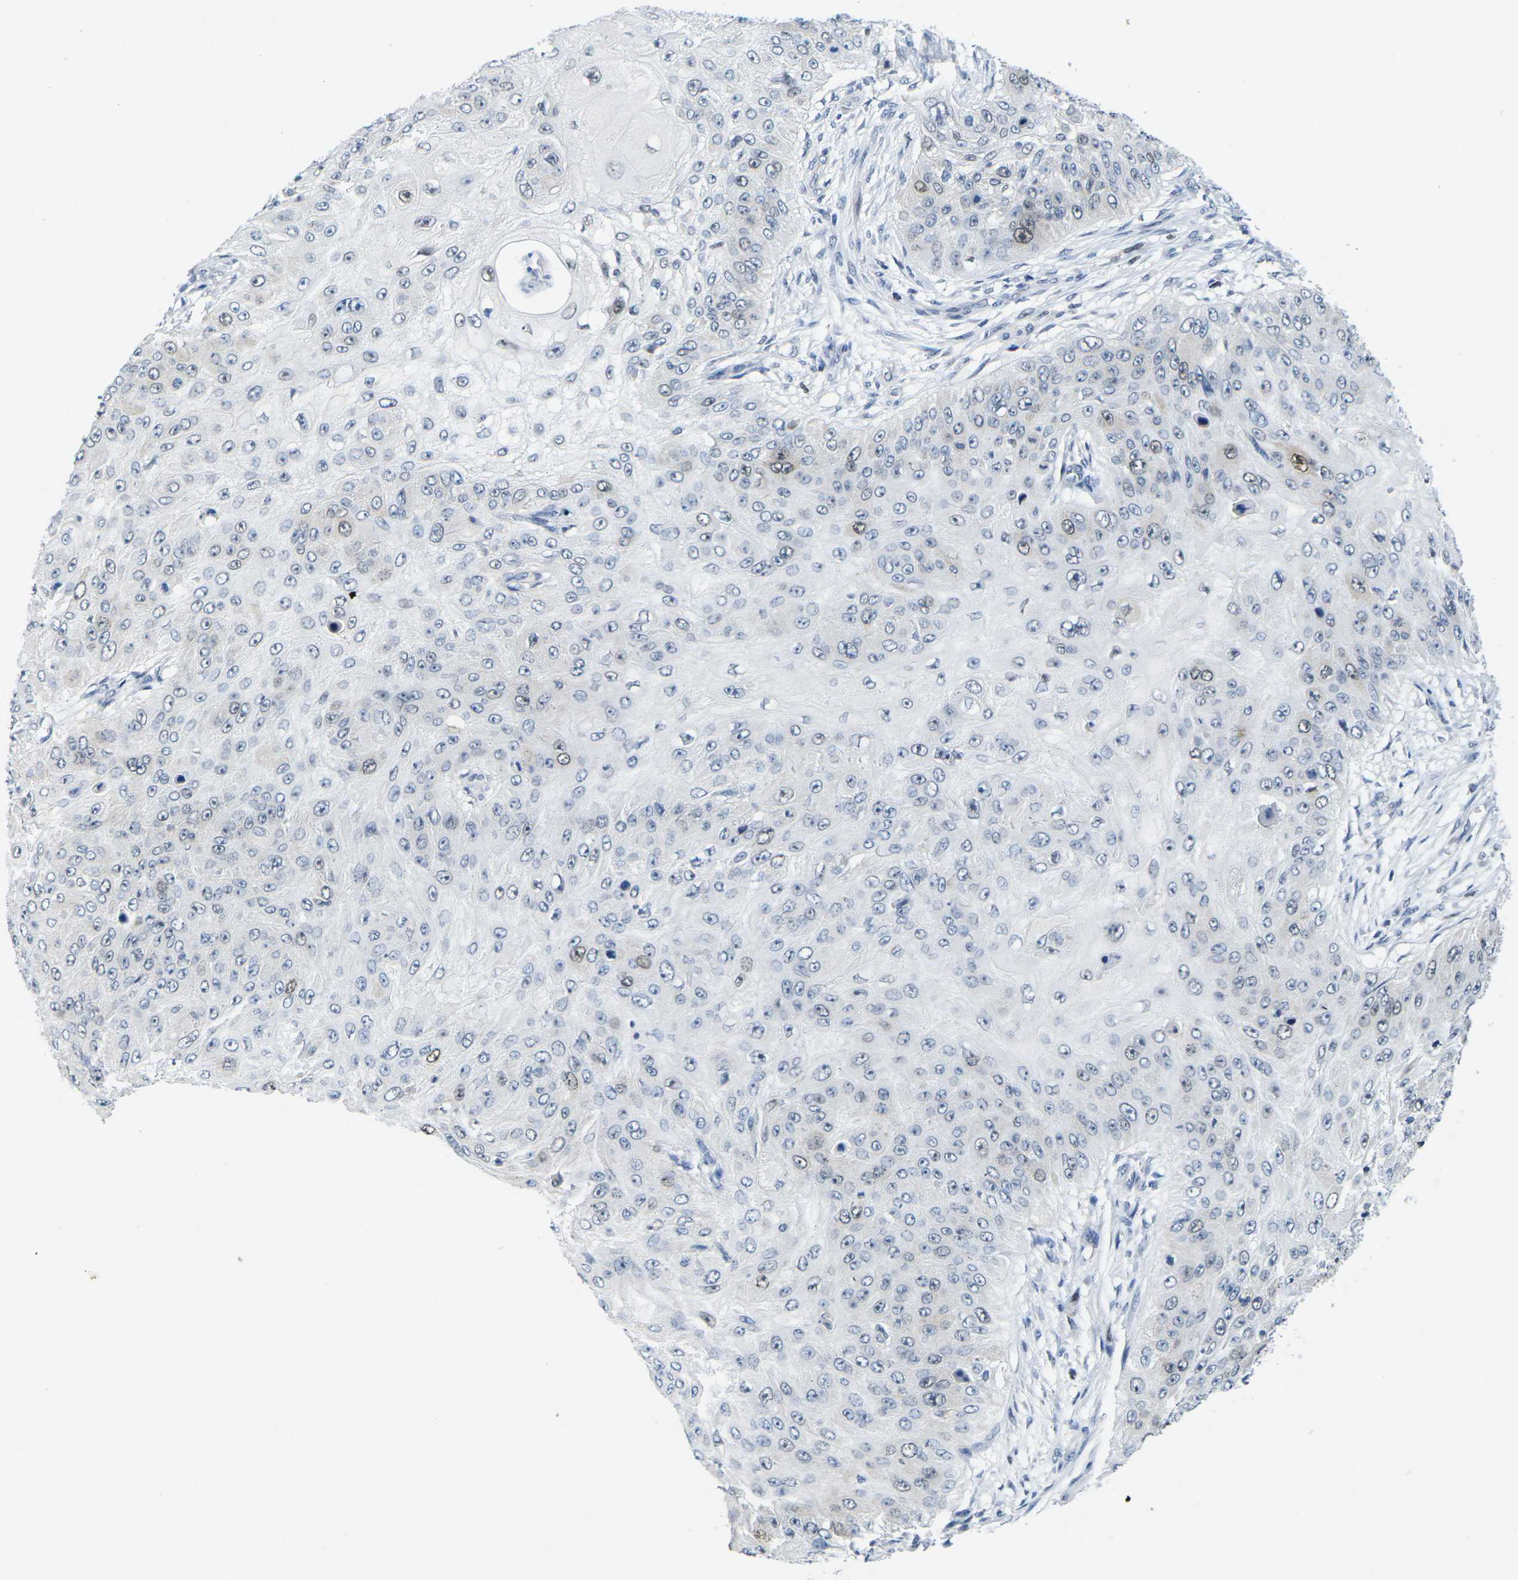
{"staining": {"intensity": "weak", "quantity": "<25%", "location": "nuclear"}, "tissue": "skin cancer", "cell_type": "Tumor cells", "image_type": "cancer", "snomed": [{"axis": "morphology", "description": "Squamous cell carcinoma, NOS"}, {"axis": "topography", "description": "Skin"}], "caption": "The photomicrograph displays no significant staining in tumor cells of skin squamous cell carcinoma.", "gene": "CDK2", "patient": {"sex": "female", "age": 80}}